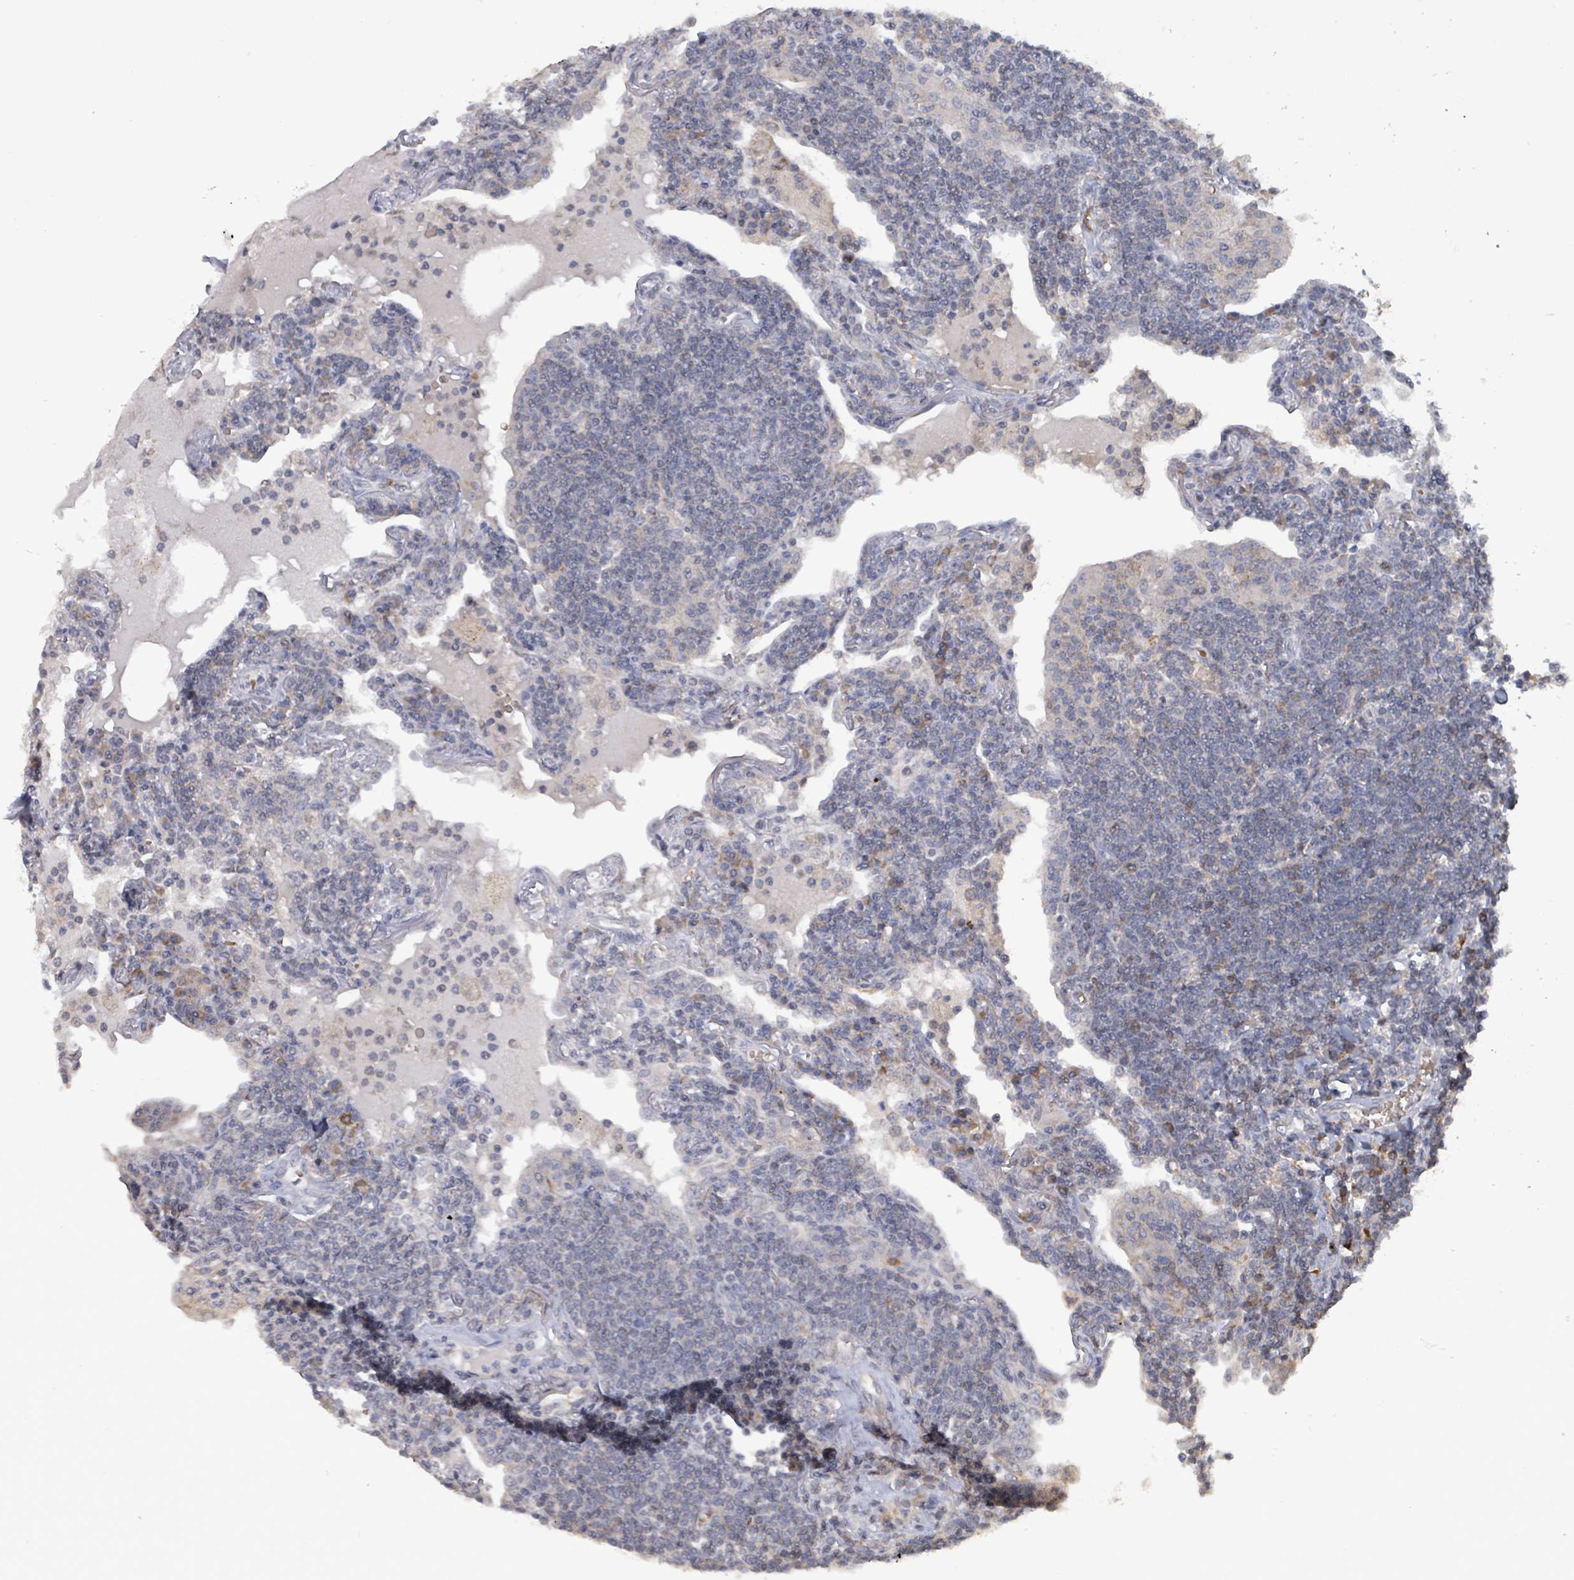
{"staining": {"intensity": "negative", "quantity": "none", "location": "none"}, "tissue": "lymphoma", "cell_type": "Tumor cells", "image_type": "cancer", "snomed": [{"axis": "morphology", "description": "Malignant lymphoma, non-Hodgkin's type, Low grade"}, {"axis": "topography", "description": "Lung"}], "caption": "The immunohistochemistry image has no significant staining in tumor cells of low-grade malignant lymphoma, non-Hodgkin's type tissue.", "gene": "SEBOX", "patient": {"sex": "female", "age": 71}}